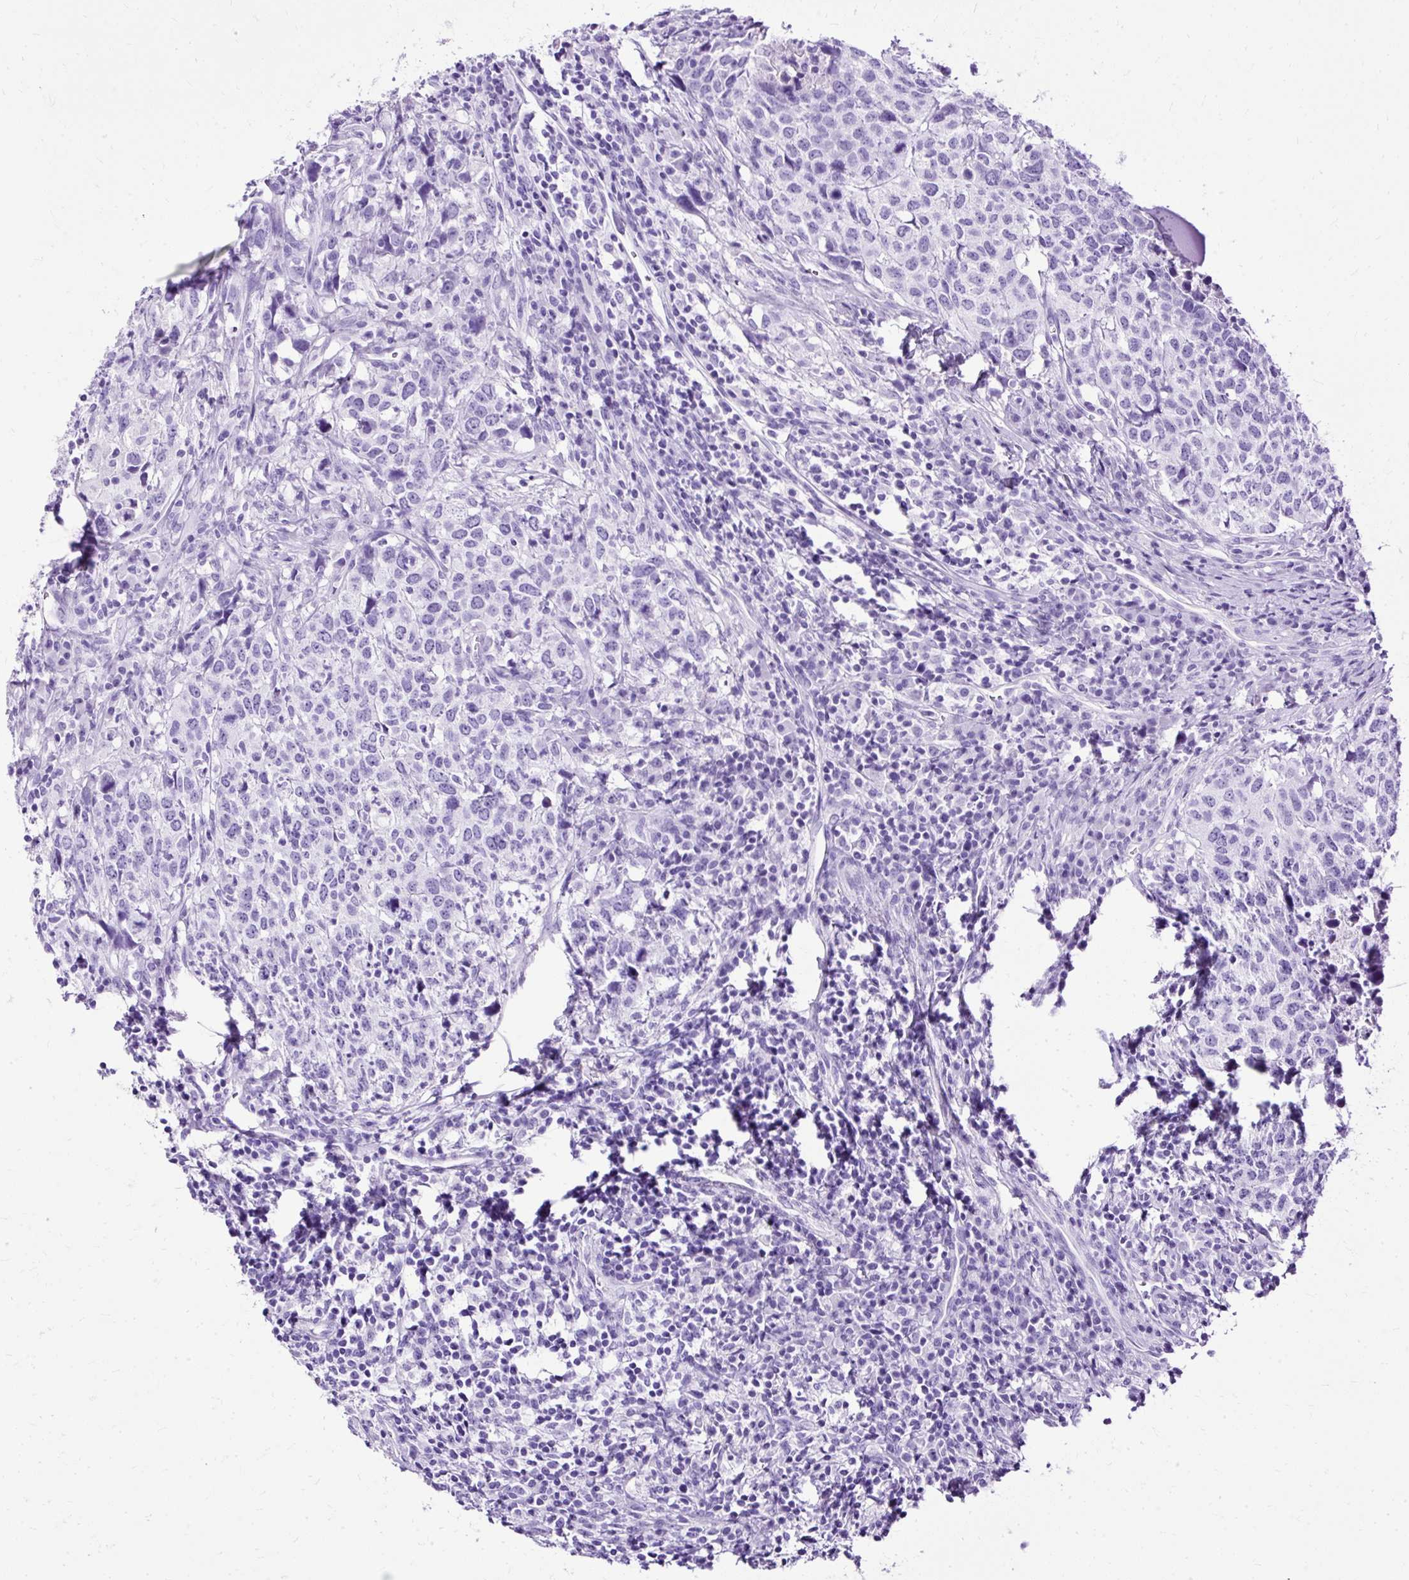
{"staining": {"intensity": "negative", "quantity": "none", "location": "none"}, "tissue": "head and neck cancer", "cell_type": "Tumor cells", "image_type": "cancer", "snomed": [{"axis": "morphology", "description": "Normal tissue, NOS"}, {"axis": "morphology", "description": "Squamous cell carcinoma, NOS"}, {"axis": "topography", "description": "Skeletal muscle"}, {"axis": "topography", "description": "Vascular tissue"}, {"axis": "topography", "description": "Peripheral nerve tissue"}, {"axis": "topography", "description": "Head-Neck"}], "caption": "A micrograph of human squamous cell carcinoma (head and neck) is negative for staining in tumor cells.", "gene": "SLC8A2", "patient": {"sex": "male", "age": 66}}